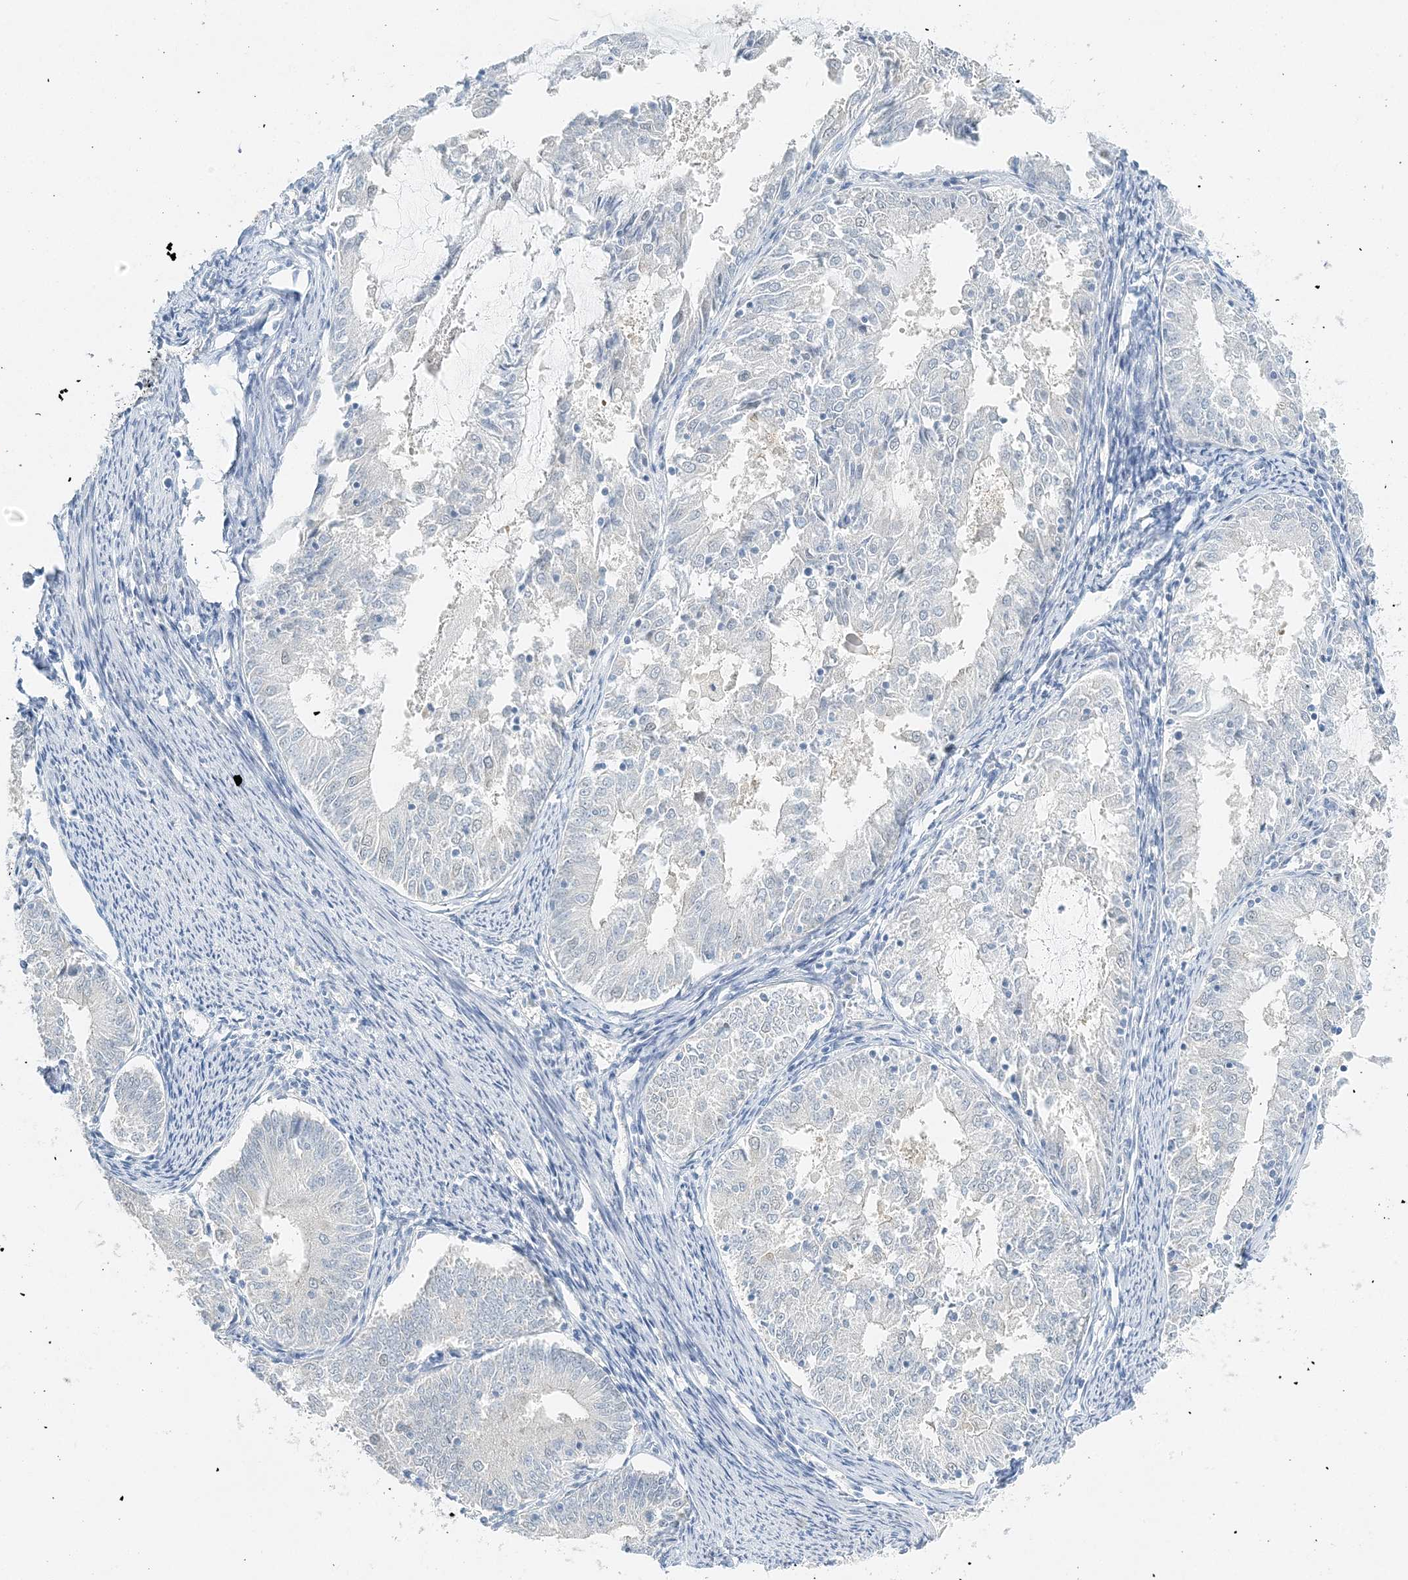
{"staining": {"intensity": "negative", "quantity": "none", "location": "none"}, "tissue": "endometrial cancer", "cell_type": "Tumor cells", "image_type": "cancer", "snomed": [{"axis": "morphology", "description": "Adenocarcinoma, NOS"}, {"axis": "topography", "description": "Endometrium"}], "caption": "Tumor cells are negative for protein expression in human adenocarcinoma (endometrial).", "gene": "VILL", "patient": {"sex": "female", "age": 57}}